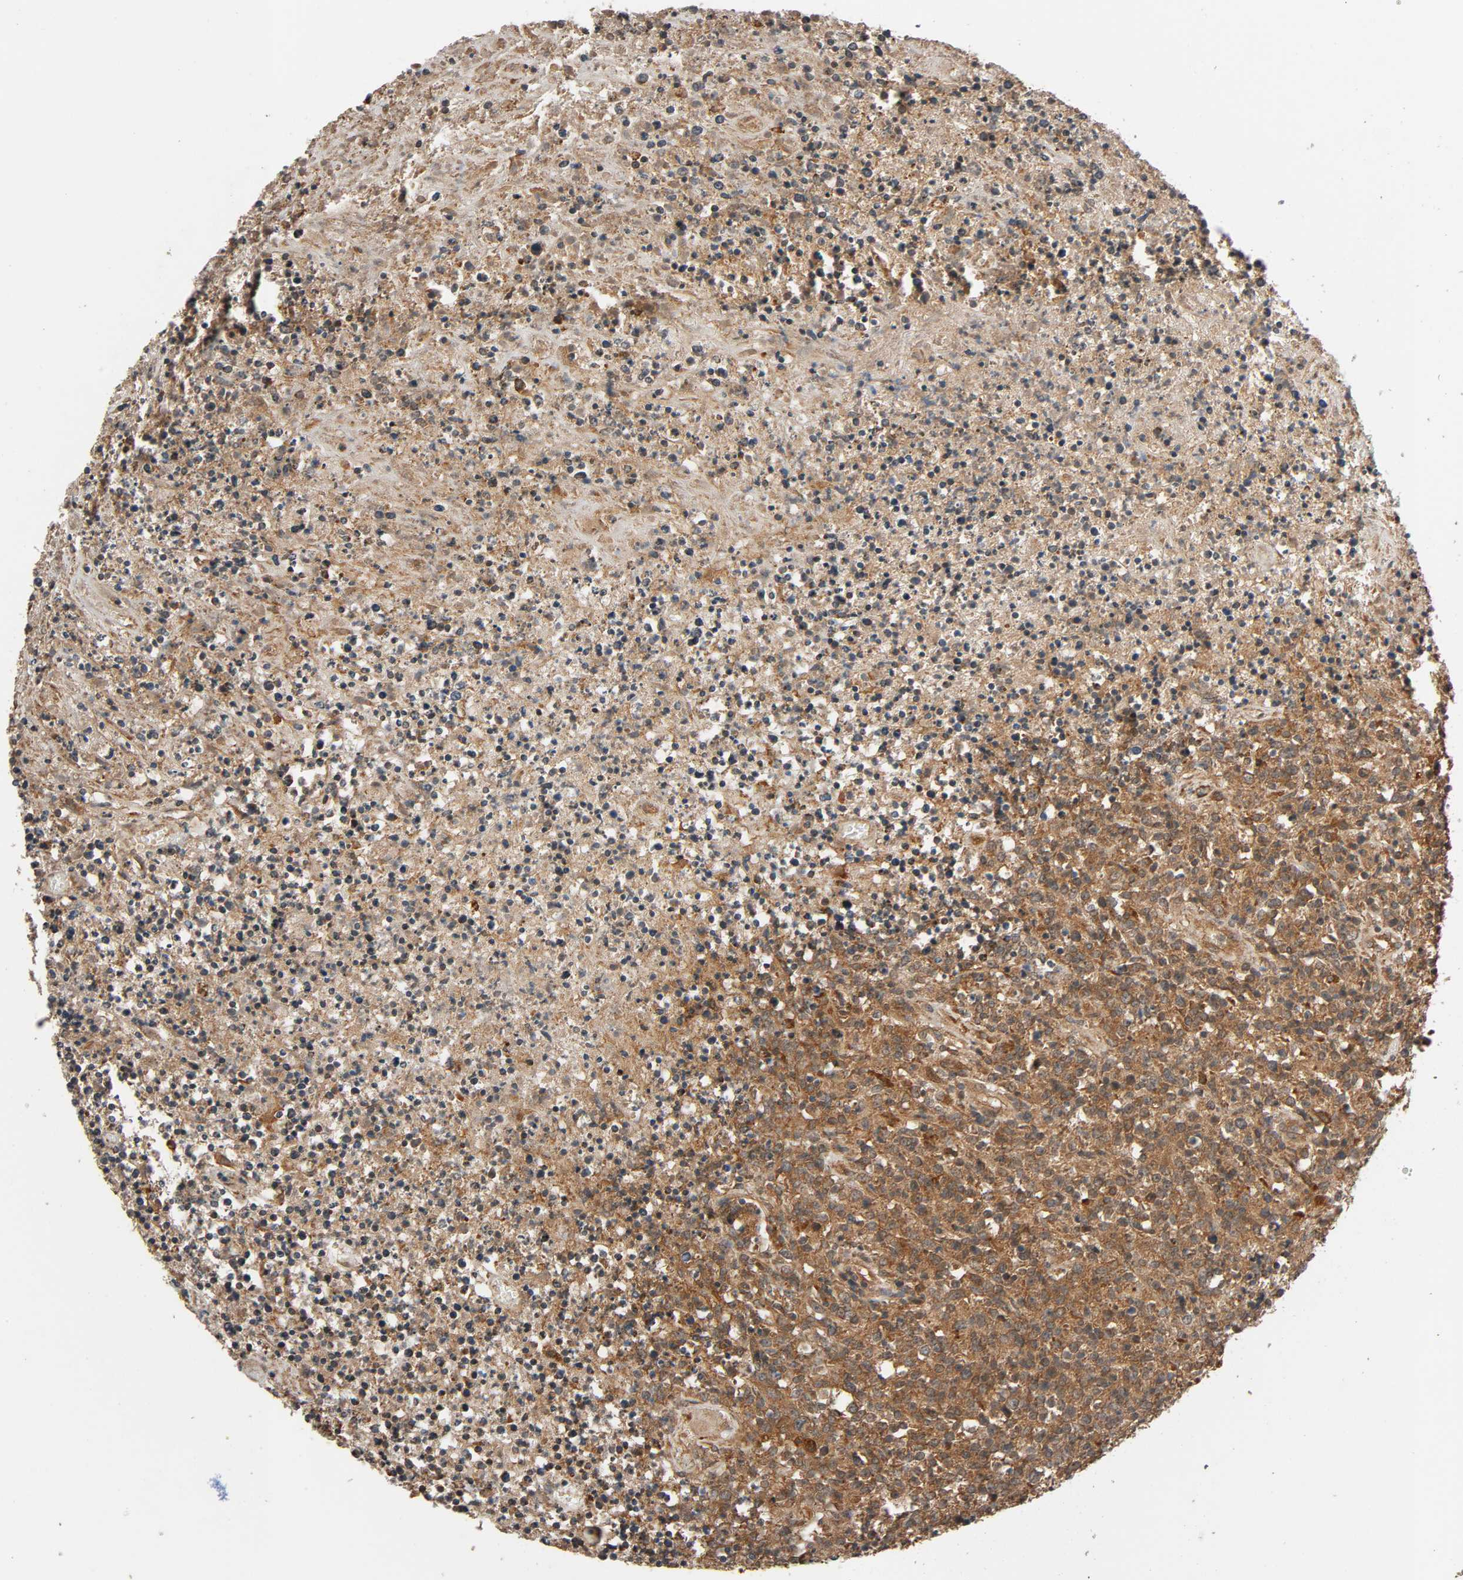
{"staining": {"intensity": "moderate", "quantity": ">75%", "location": "cytoplasmic/membranous"}, "tissue": "lymphoma", "cell_type": "Tumor cells", "image_type": "cancer", "snomed": [{"axis": "morphology", "description": "Malignant lymphoma, non-Hodgkin's type, High grade"}, {"axis": "topography", "description": "Lymph node"}], "caption": "The immunohistochemical stain labels moderate cytoplasmic/membranous positivity in tumor cells of high-grade malignant lymphoma, non-Hodgkin's type tissue. (Brightfield microscopy of DAB IHC at high magnification).", "gene": "MAP3K8", "patient": {"sex": "female", "age": 84}}